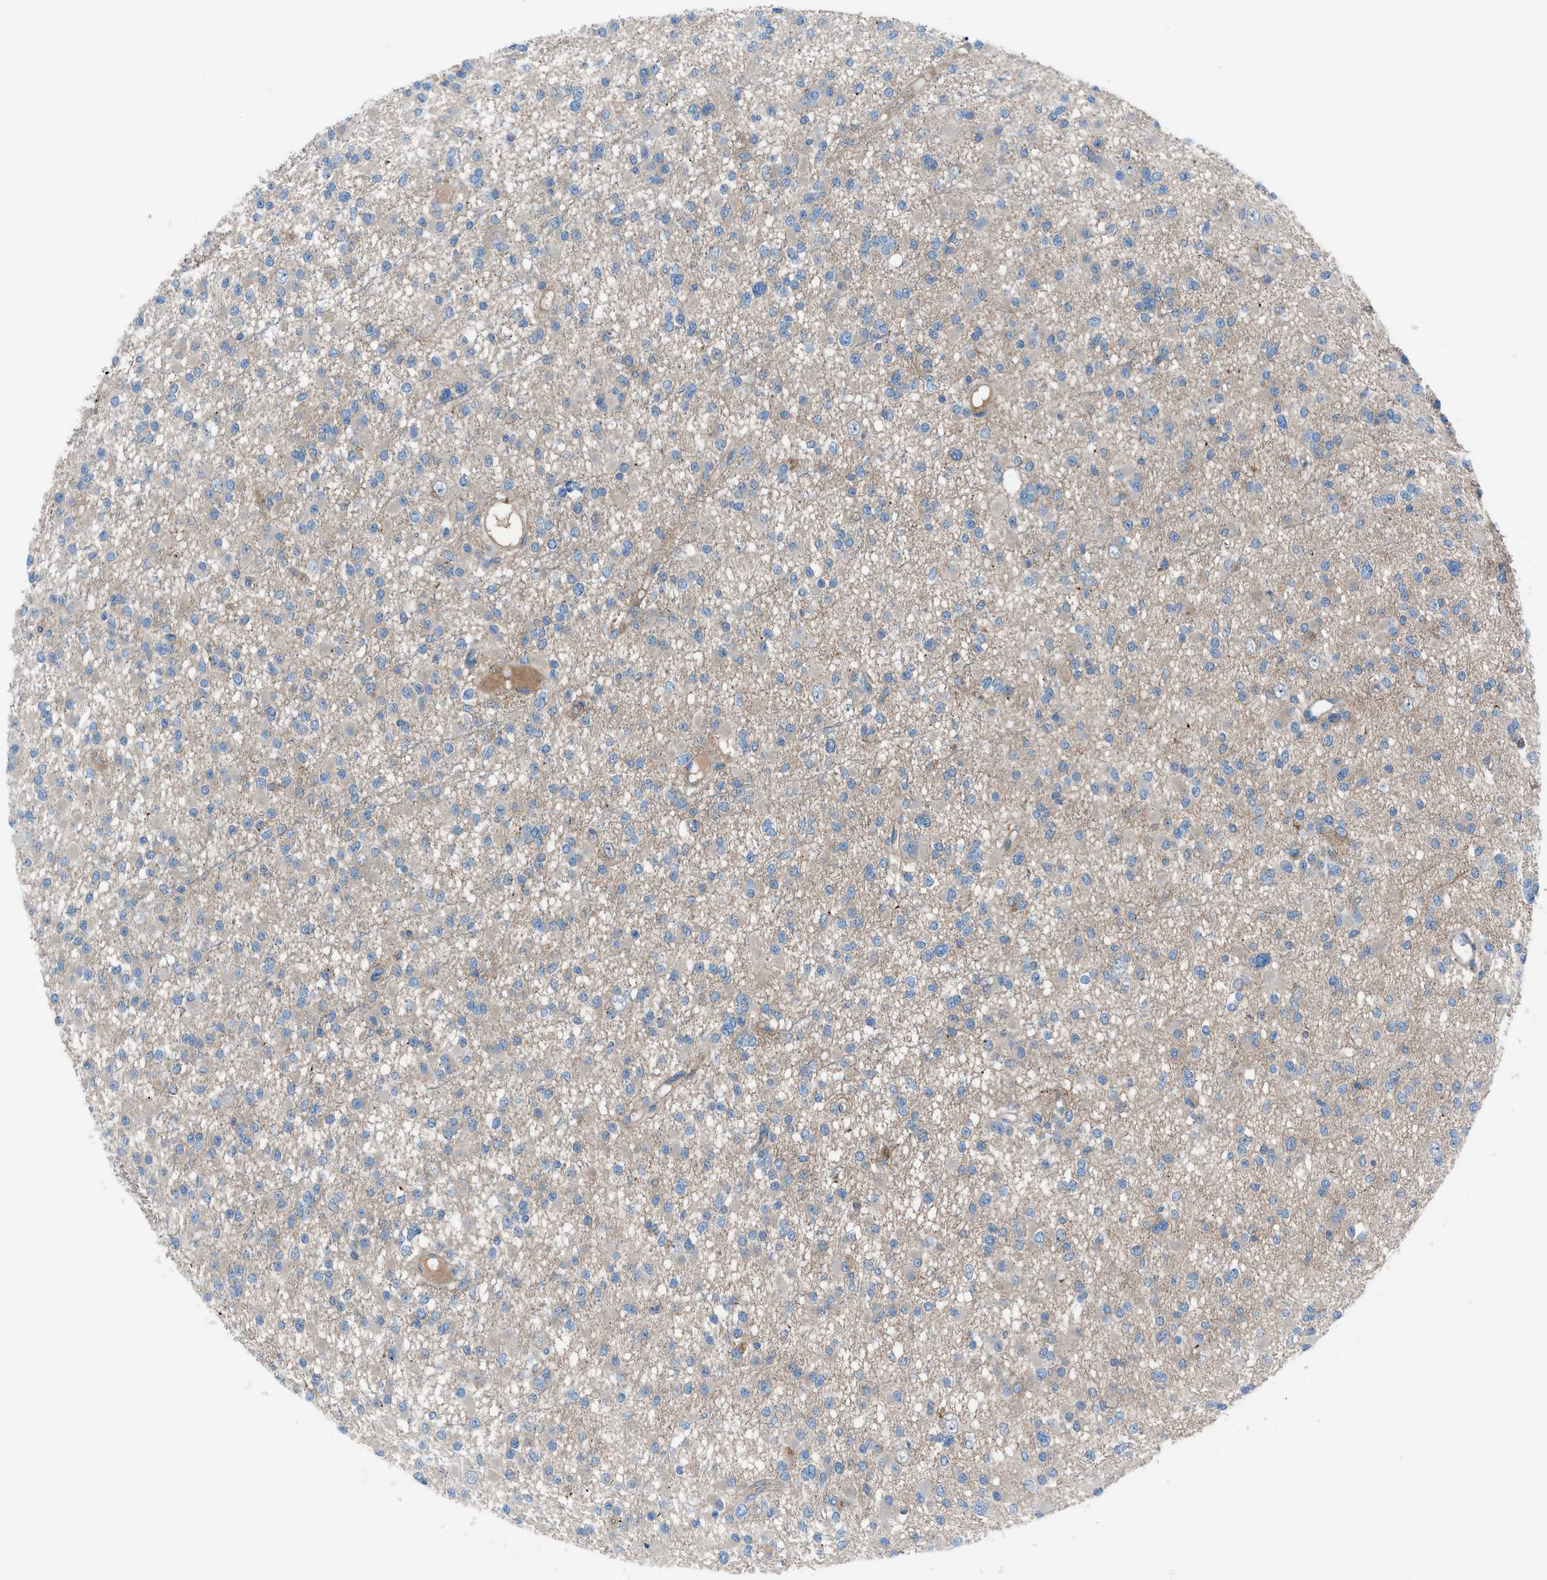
{"staining": {"intensity": "negative", "quantity": "none", "location": "none"}, "tissue": "glioma", "cell_type": "Tumor cells", "image_type": "cancer", "snomed": [{"axis": "morphology", "description": "Glioma, malignant, Low grade"}, {"axis": "topography", "description": "Brain"}], "caption": "Micrograph shows no significant protein staining in tumor cells of low-grade glioma (malignant).", "gene": "C5AR2", "patient": {"sex": "female", "age": 22}}